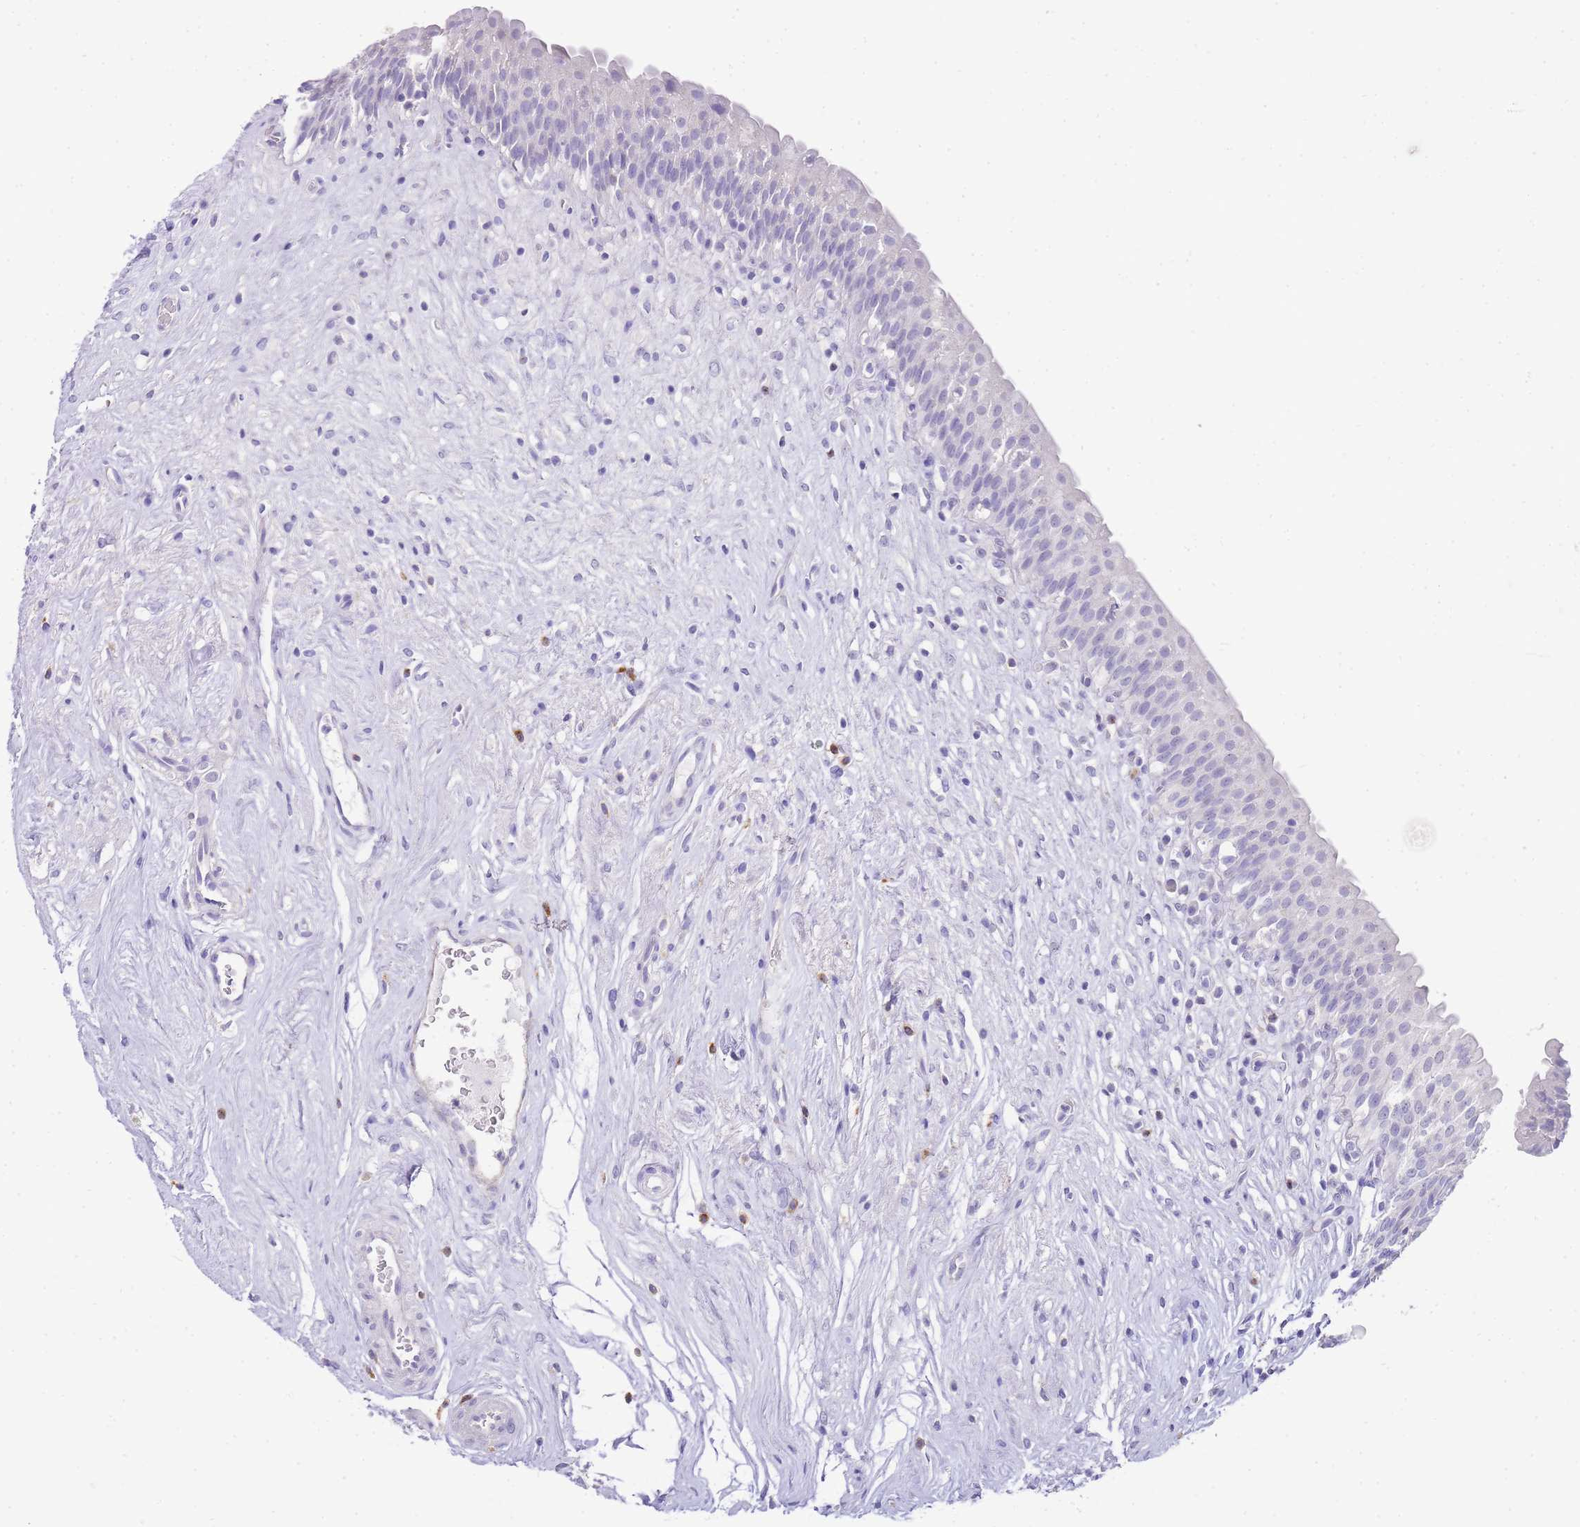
{"staining": {"intensity": "negative", "quantity": "none", "location": "none"}, "tissue": "urinary bladder", "cell_type": "Urothelial cells", "image_type": "normal", "snomed": [{"axis": "morphology", "description": "Normal tissue, NOS"}, {"axis": "topography", "description": "Urinary bladder"}], "caption": "A high-resolution micrograph shows IHC staining of normal urinary bladder, which reveals no significant staining in urothelial cells. (DAB immunohistochemistry, high magnification).", "gene": "DPP4", "patient": {"sex": "male", "age": 83}}